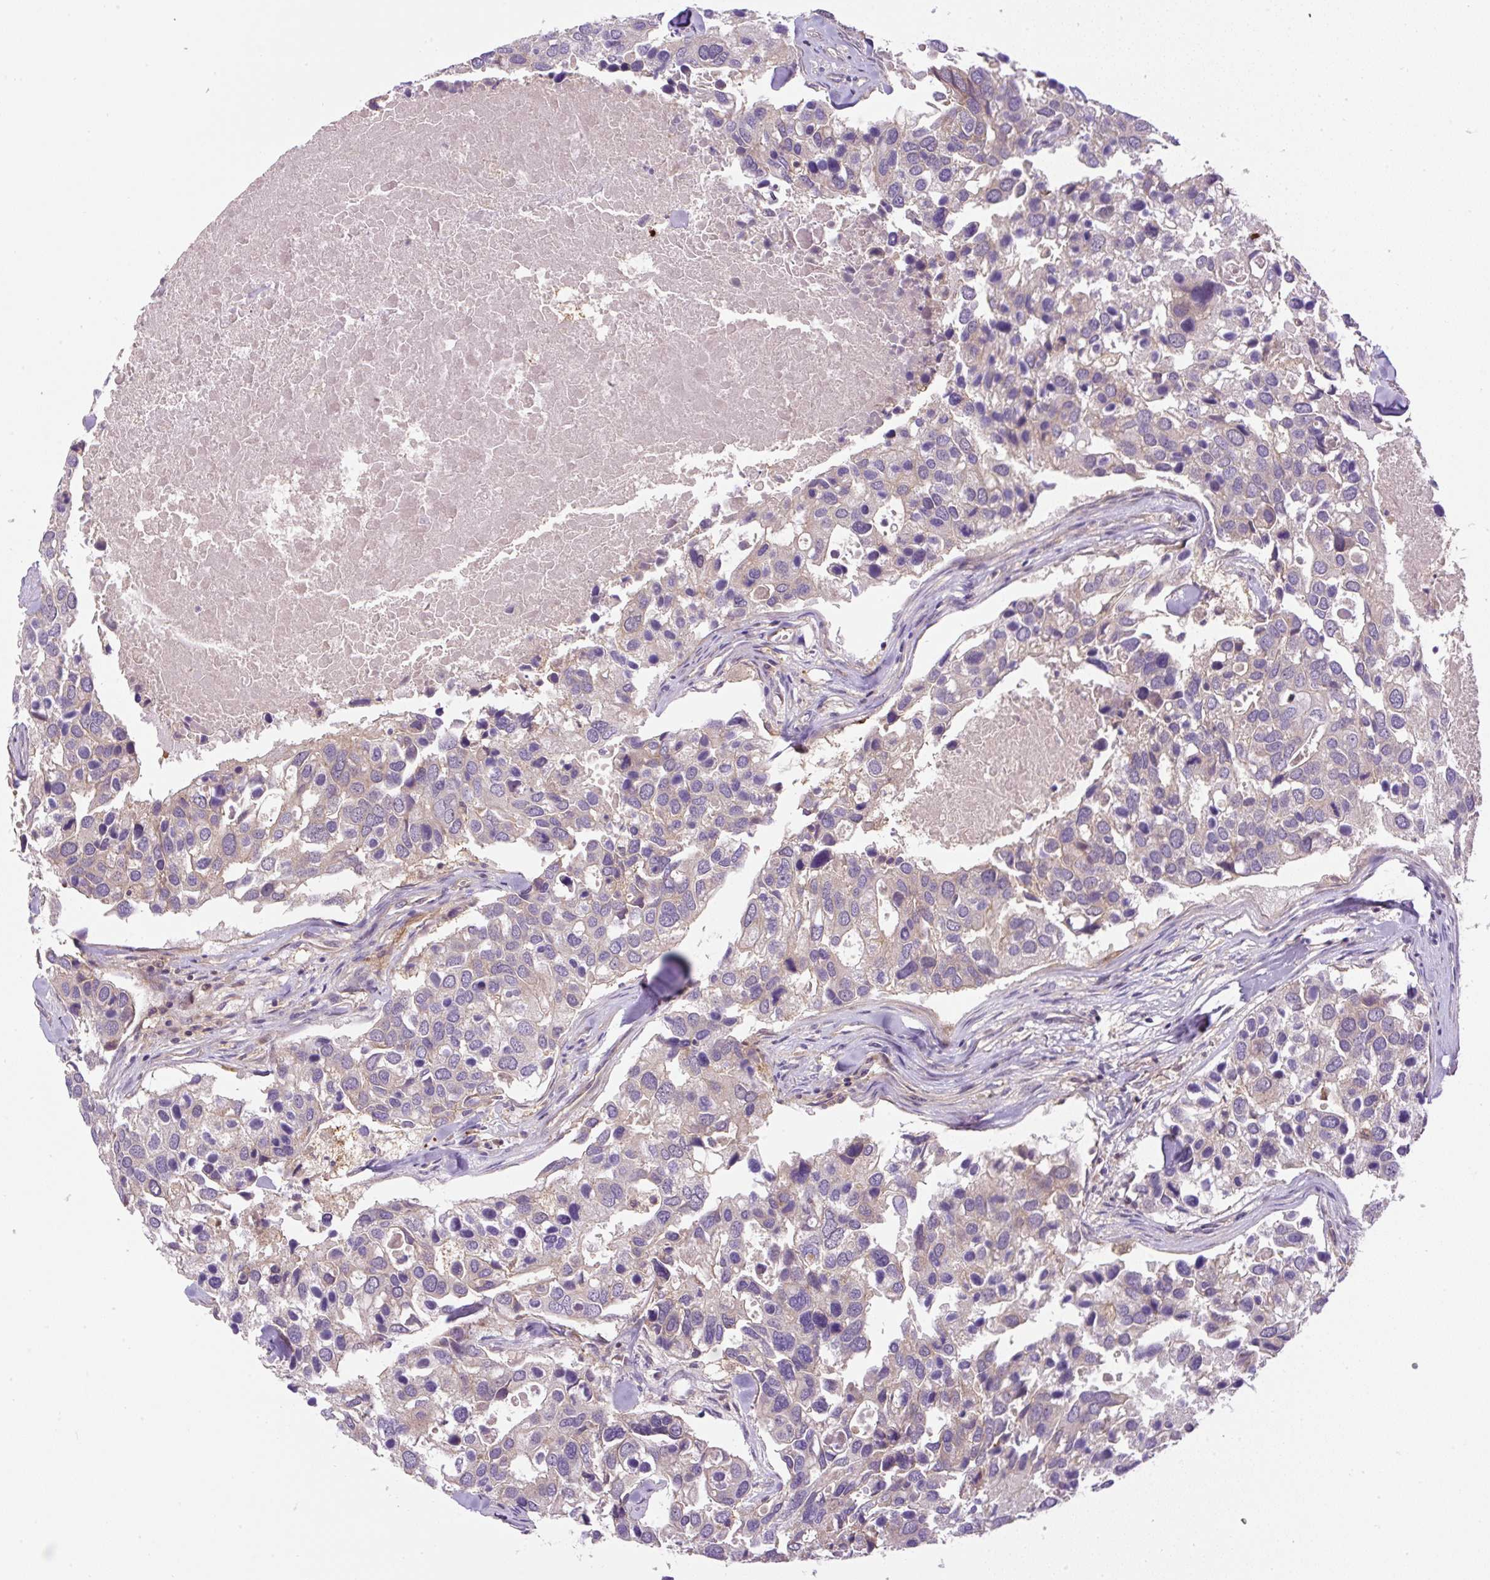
{"staining": {"intensity": "weak", "quantity": "<25%", "location": "cytoplasmic/membranous"}, "tissue": "breast cancer", "cell_type": "Tumor cells", "image_type": "cancer", "snomed": [{"axis": "morphology", "description": "Duct carcinoma"}, {"axis": "topography", "description": "Breast"}], "caption": "This is a image of immunohistochemistry staining of intraductal carcinoma (breast), which shows no positivity in tumor cells.", "gene": "CCDC28A", "patient": {"sex": "female", "age": 83}}